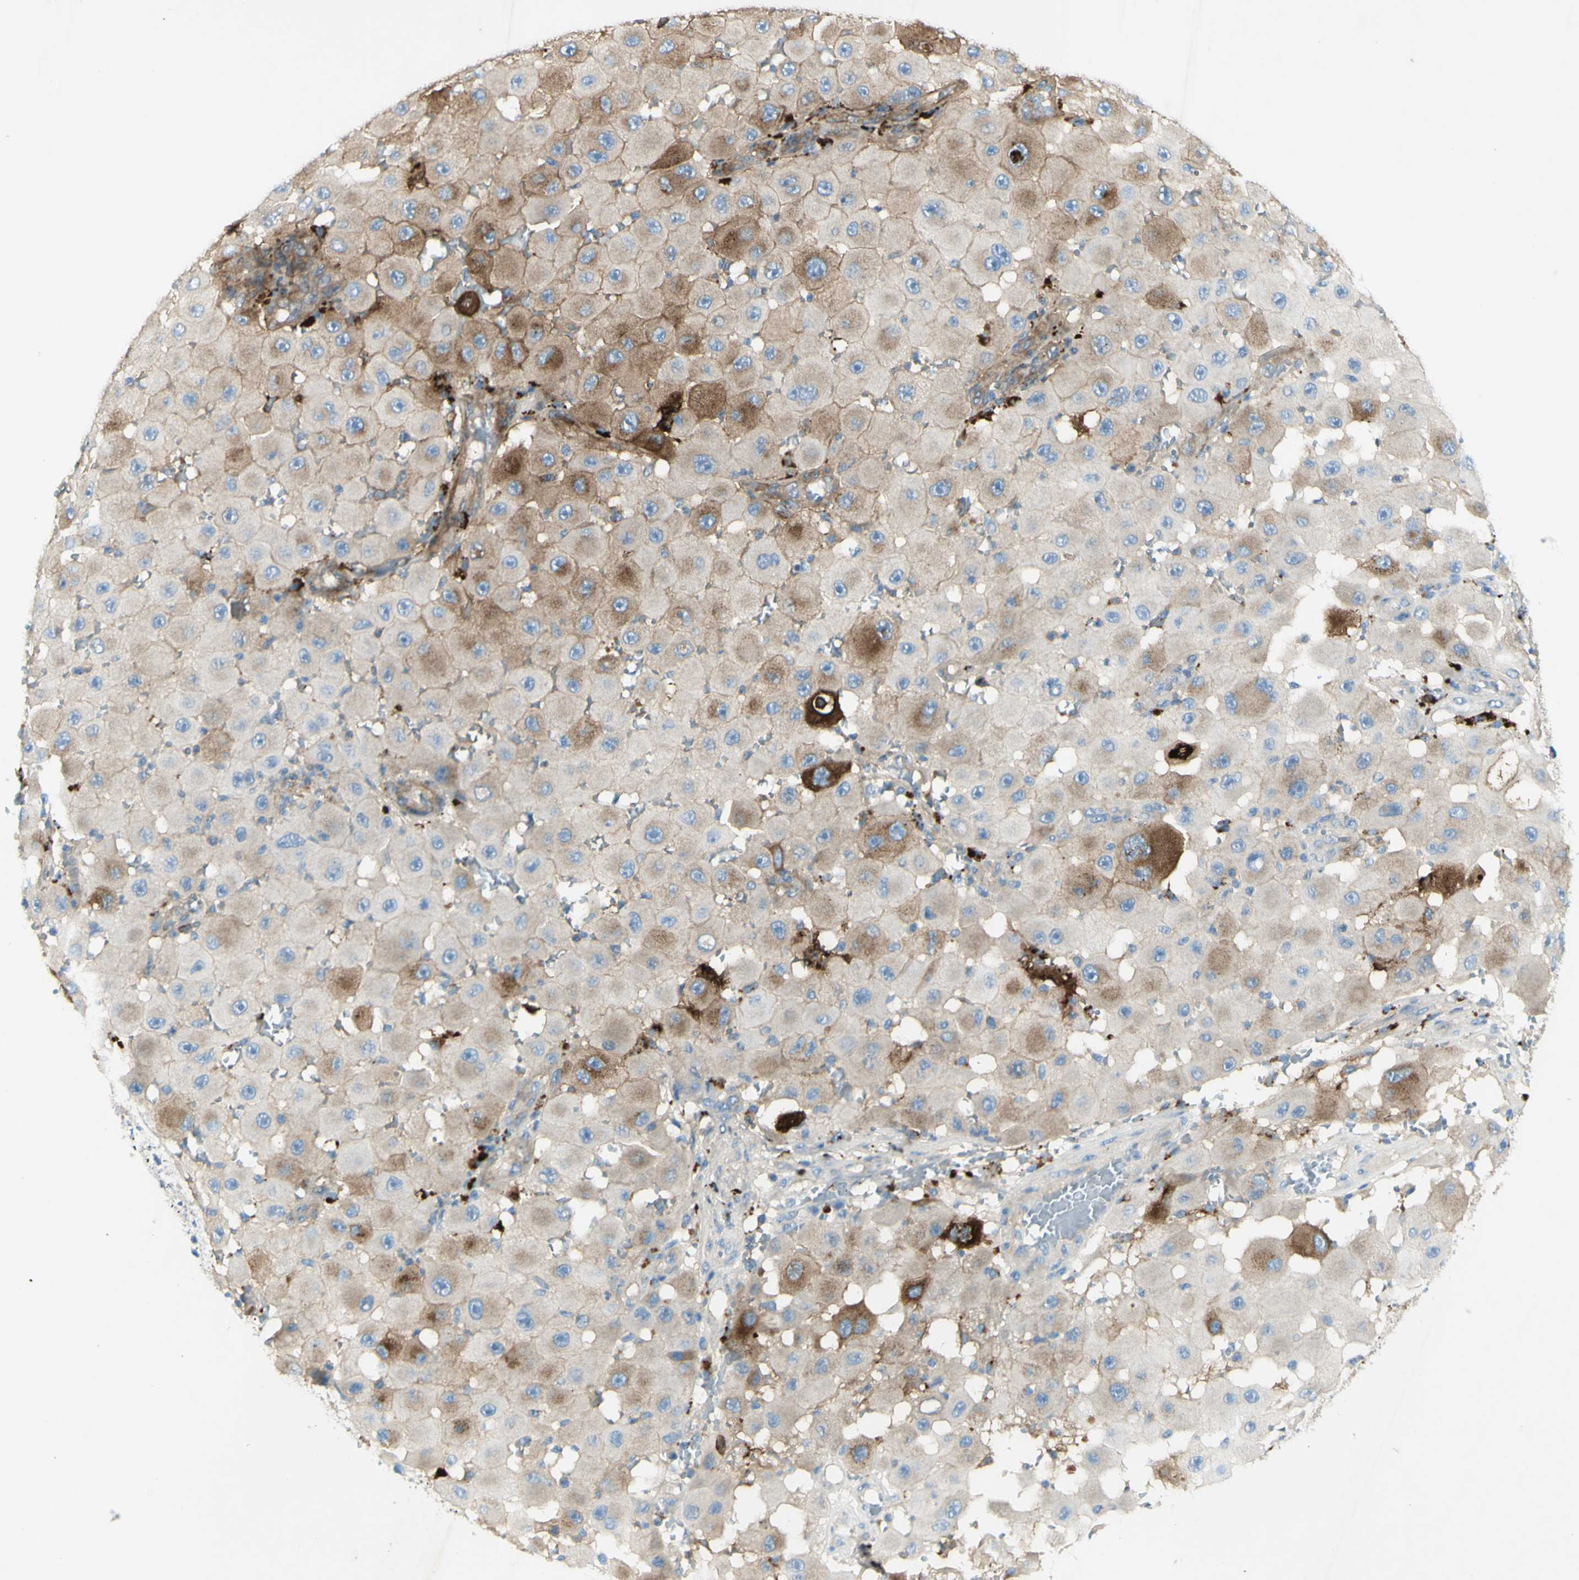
{"staining": {"intensity": "weak", "quantity": ">75%", "location": "cytoplasmic/membranous"}, "tissue": "melanoma", "cell_type": "Tumor cells", "image_type": "cancer", "snomed": [{"axis": "morphology", "description": "Malignant melanoma, NOS"}, {"axis": "topography", "description": "Skin"}], "caption": "Malignant melanoma tissue exhibits weak cytoplasmic/membranous positivity in approximately >75% of tumor cells, visualized by immunohistochemistry. (brown staining indicates protein expression, while blue staining denotes nuclei).", "gene": "GDF15", "patient": {"sex": "female", "age": 81}}